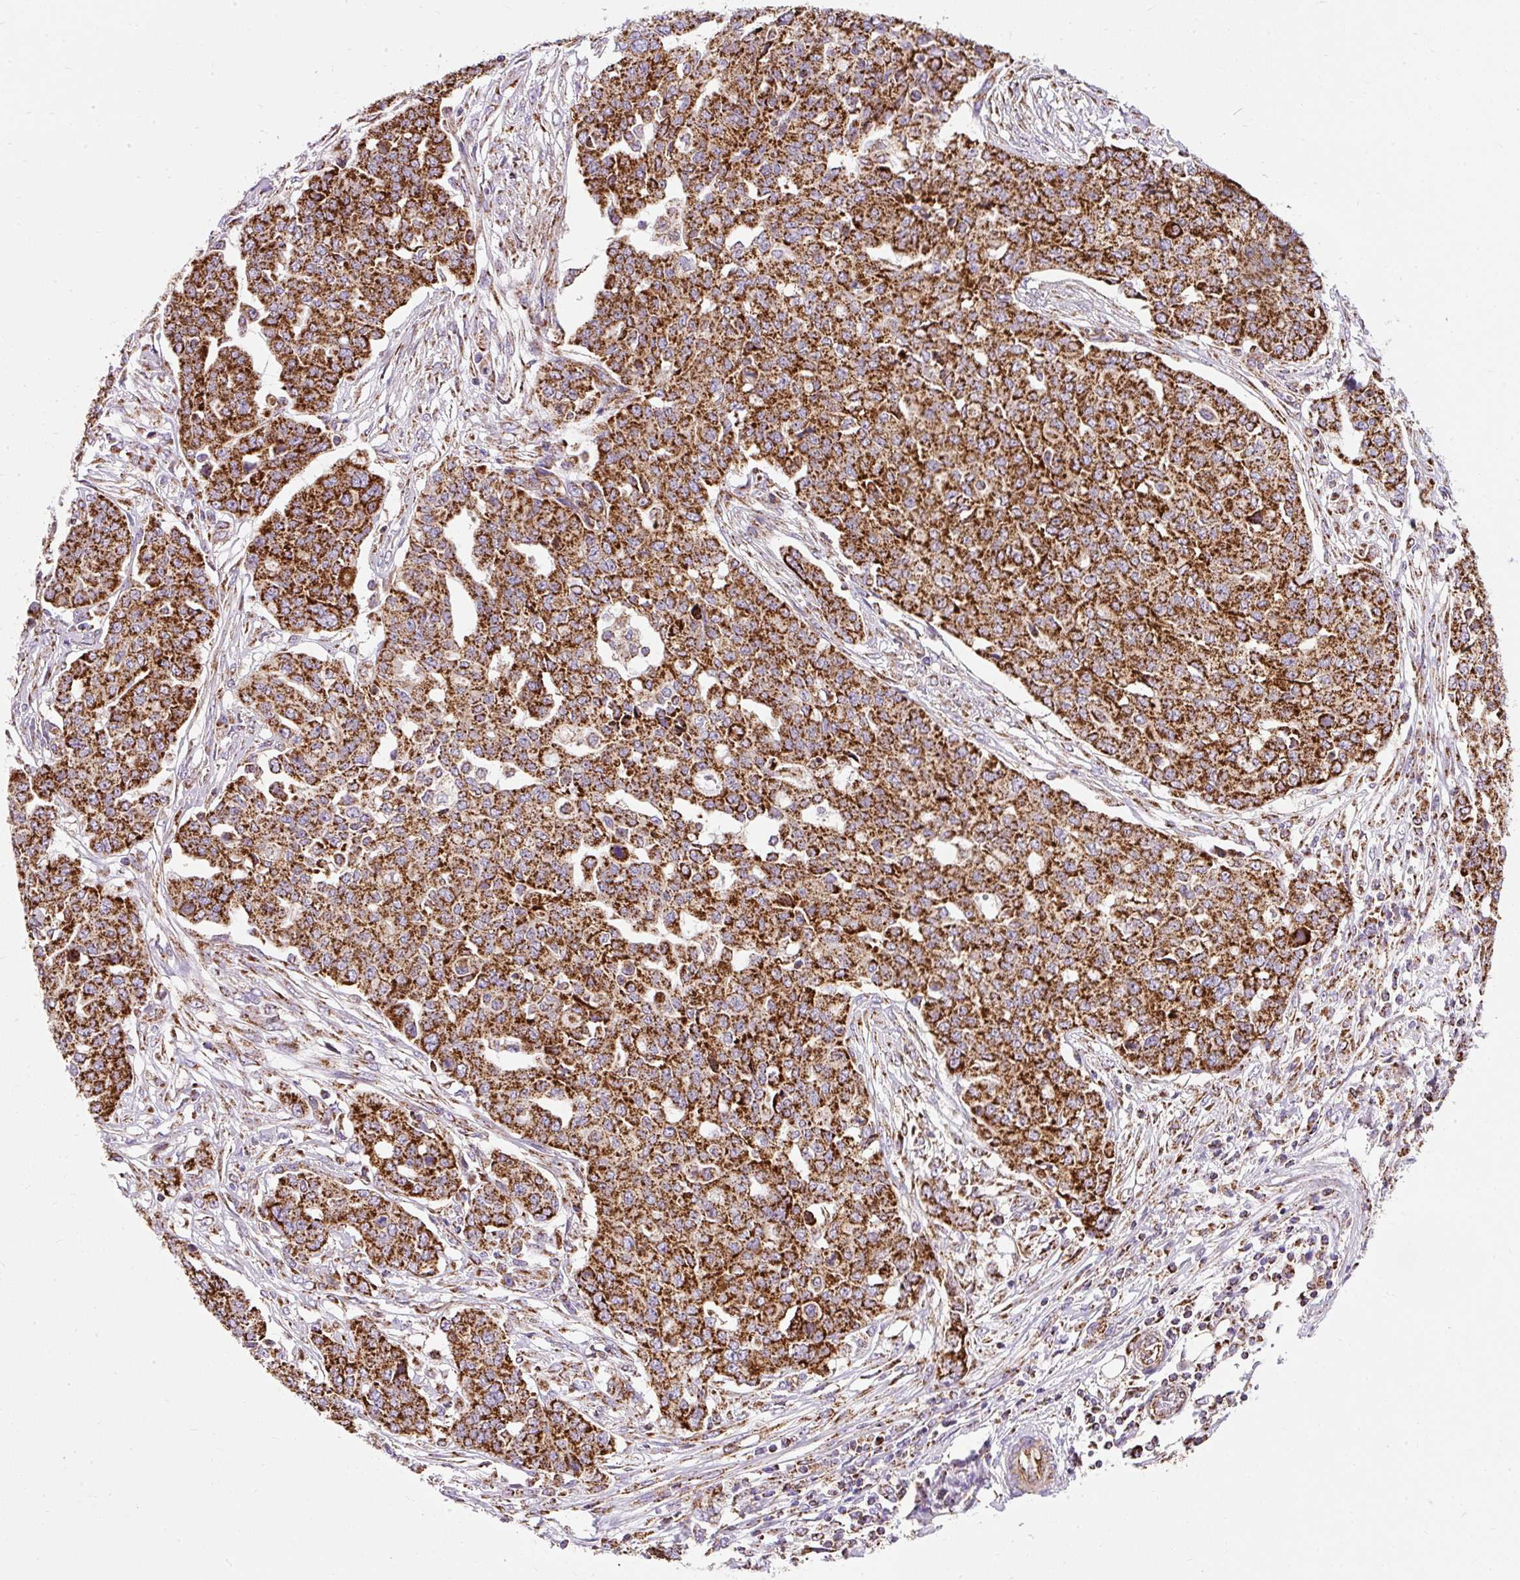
{"staining": {"intensity": "strong", "quantity": ">75%", "location": "cytoplasmic/membranous"}, "tissue": "ovarian cancer", "cell_type": "Tumor cells", "image_type": "cancer", "snomed": [{"axis": "morphology", "description": "Cystadenocarcinoma, serous, NOS"}, {"axis": "topography", "description": "Soft tissue"}, {"axis": "topography", "description": "Ovary"}], "caption": "Protein expression analysis of ovarian serous cystadenocarcinoma reveals strong cytoplasmic/membranous staining in approximately >75% of tumor cells.", "gene": "CEP290", "patient": {"sex": "female", "age": 57}}